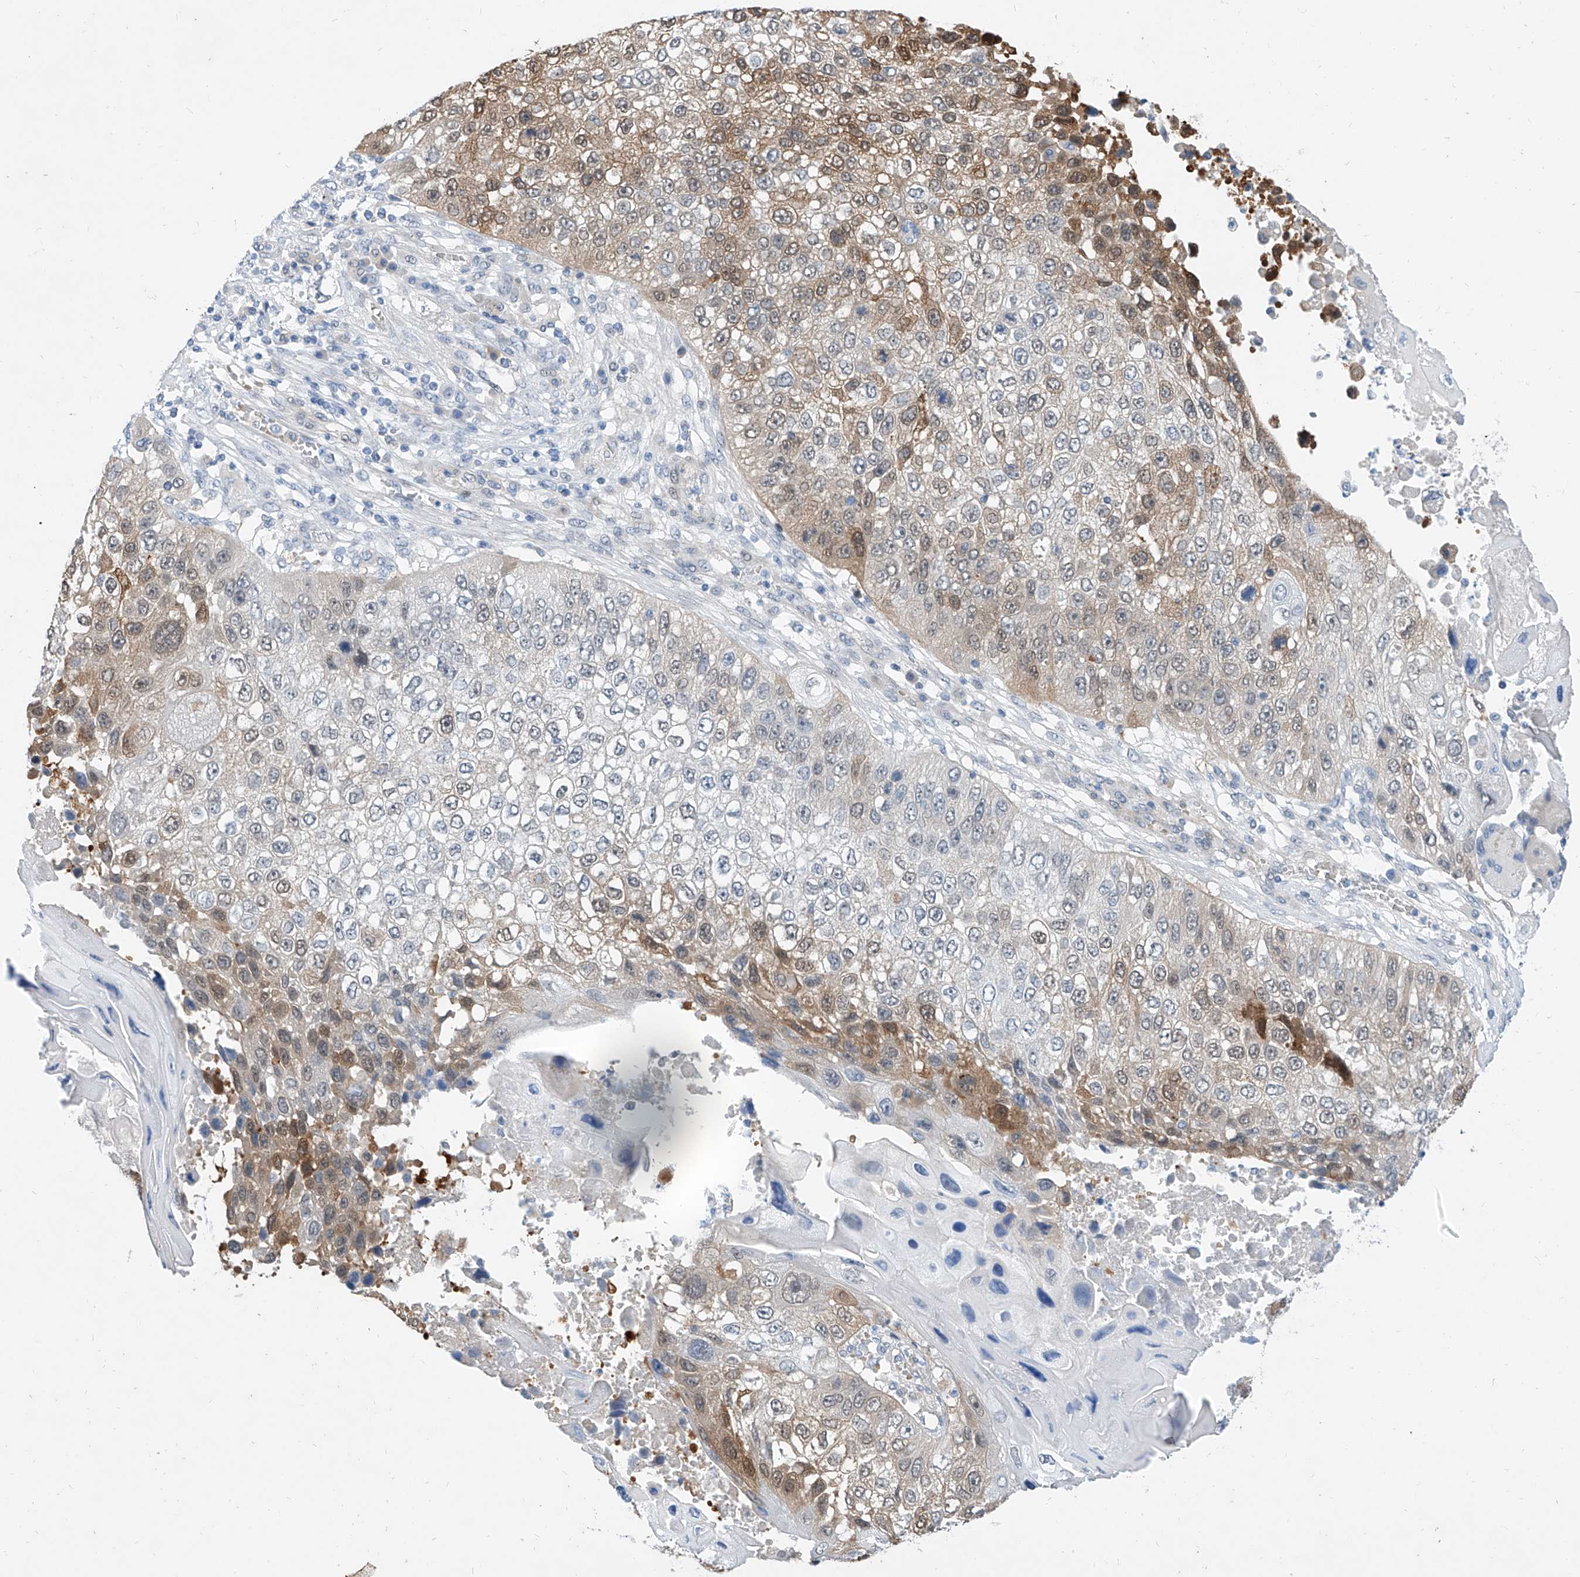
{"staining": {"intensity": "moderate", "quantity": "25%-75%", "location": "cytoplasmic/membranous"}, "tissue": "lung cancer", "cell_type": "Tumor cells", "image_type": "cancer", "snomed": [{"axis": "morphology", "description": "Squamous cell carcinoma, NOS"}, {"axis": "topography", "description": "Lung"}], "caption": "An image showing moderate cytoplasmic/membranous expression in approximately 25%-75% of tumor cells in lung cancer (squamous cell carcinoma), as visualized by brown immunohistochemical staining.", "gene": "BPTF", "patient": {"sex": "male", "age": 61}}